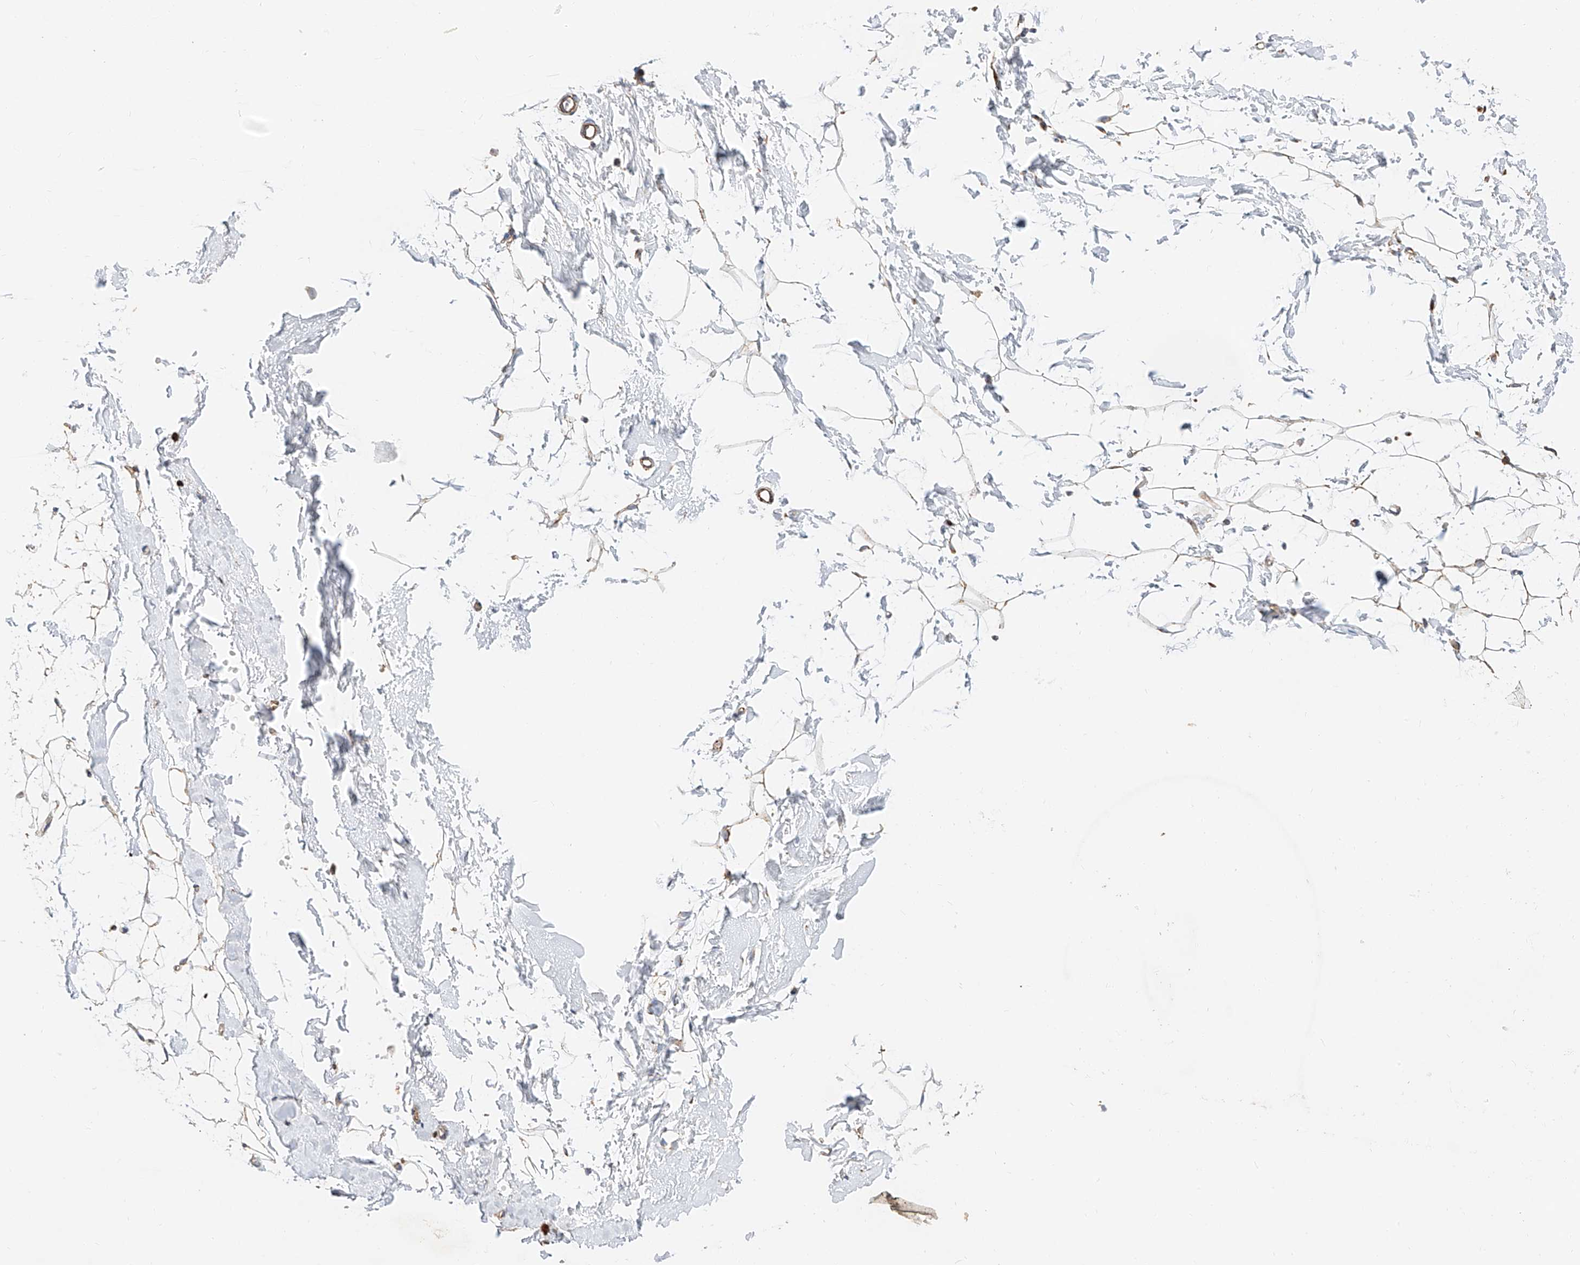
{"staining": {"intensity": "moderate", "quantity": ">75%", "location": "cytoplasmic/membranous"}, "tissue": "adipose tissue", "cell_type": "Adipocytes", "image_type": "normal", "snomed": [{"axis": "morphology", "description": "Normal tissue, NOS"}, {"axis": "topography", "description": "Breast"}], "caption": "The histopathology image displays staining of benign adipose tissue, revealing moderate cytoplasmic/membranous protein expression (brown color) within adipocytes.", "gene": "CST9", "patient": {"sex": "female", "age": 23}}